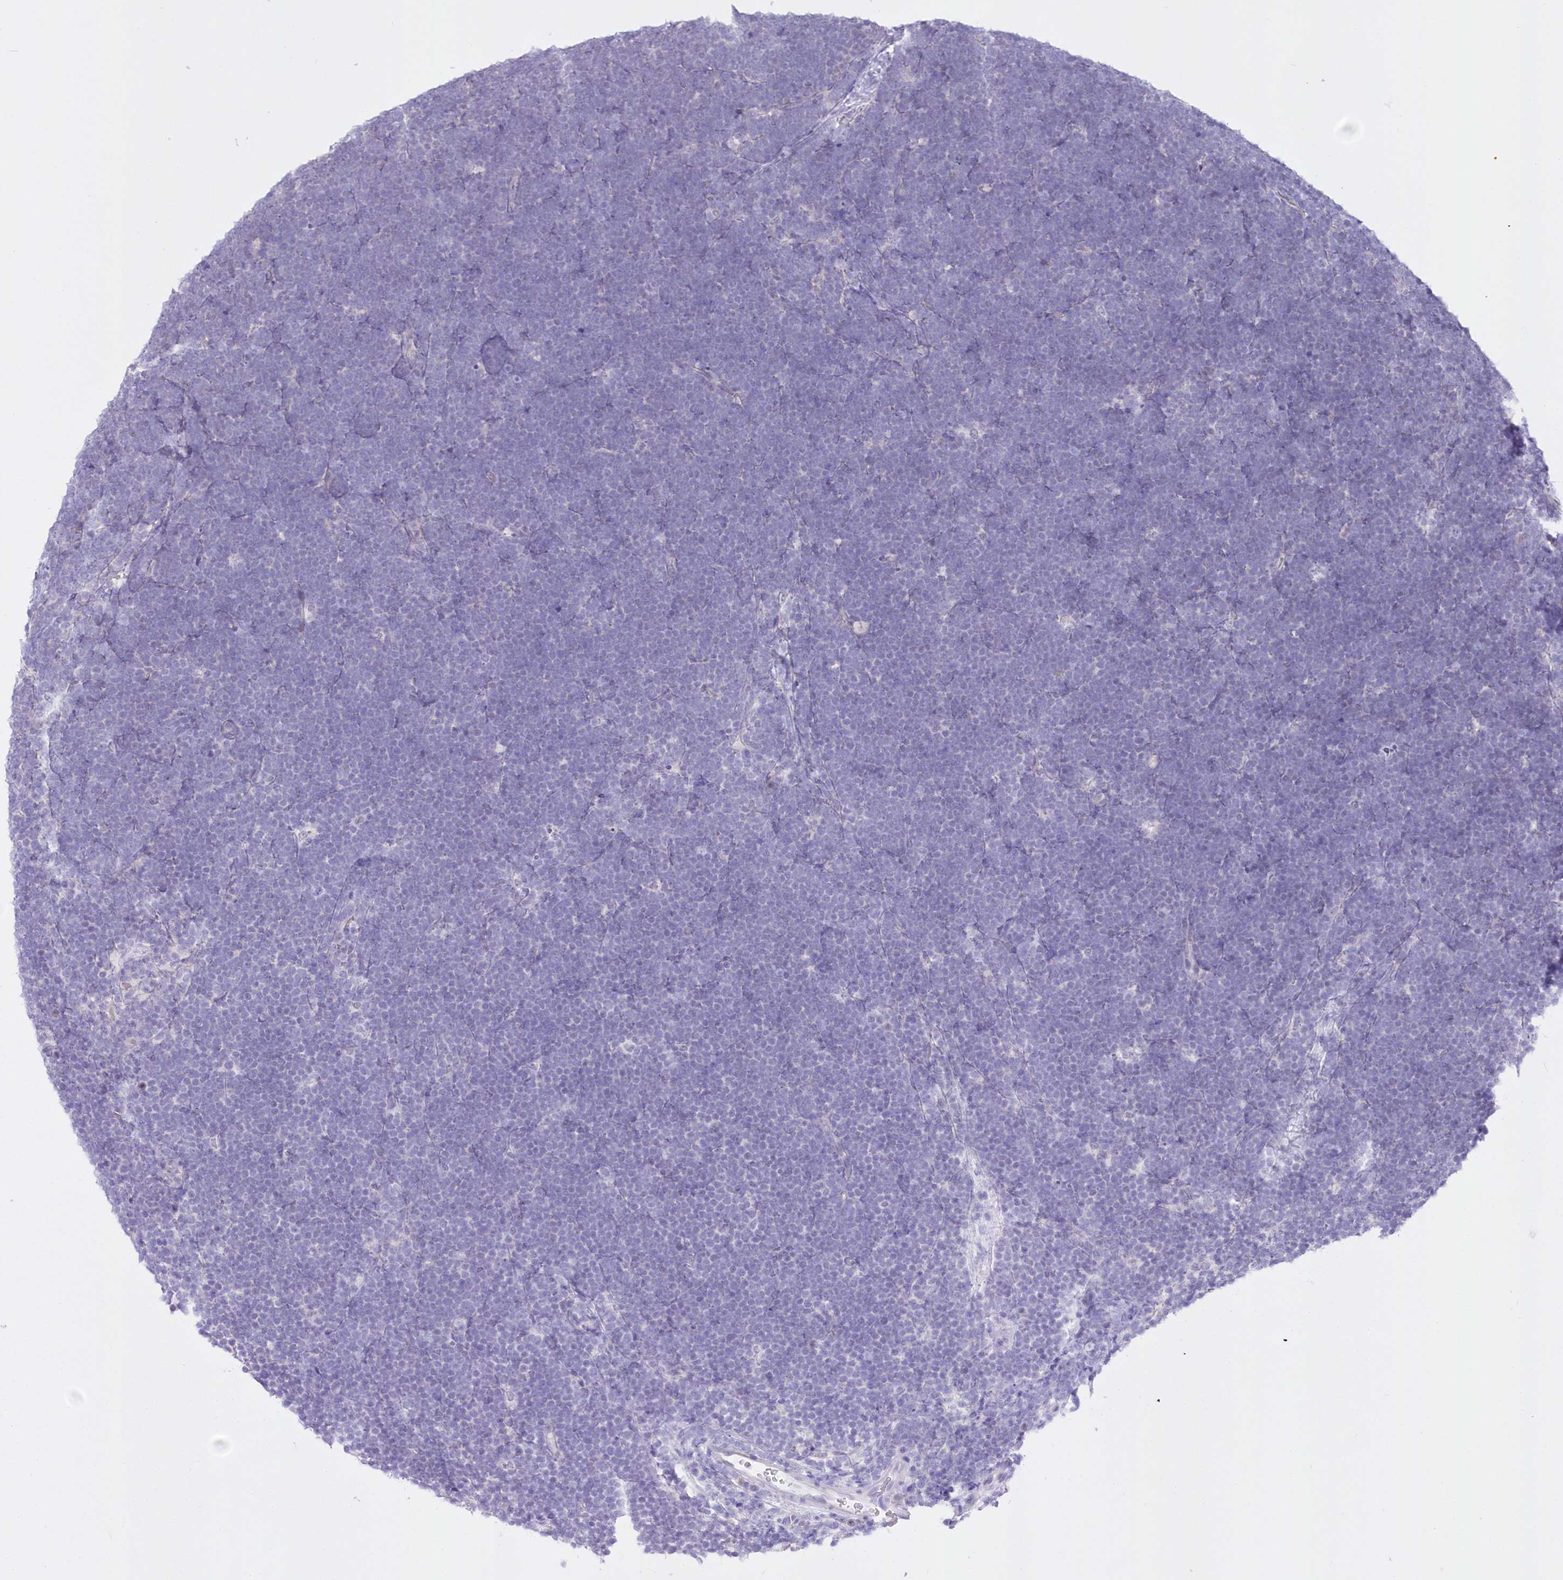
{"staining": {"intensity": "negative", "quantity": "none", "location": "none"}, "tissue": "lymphoma", "cell_type": "Tumor cells", "image_type": "cancer", "snomed": [{"axis": "morphology", "description": "Malignant lymphoma, non-Hodgkin's type, High grade"}, {"axis": "topography", "description": "Lymph node"}], "caption": "IHC photomicrograph of neoplastic tissue: lymphoma stained with DAB (3,3'-diaminobenzidine) reveals no significant protein expression in tumor cells.", "gene": "UBA6", "patient": {"sex": "male", "age": 13}}